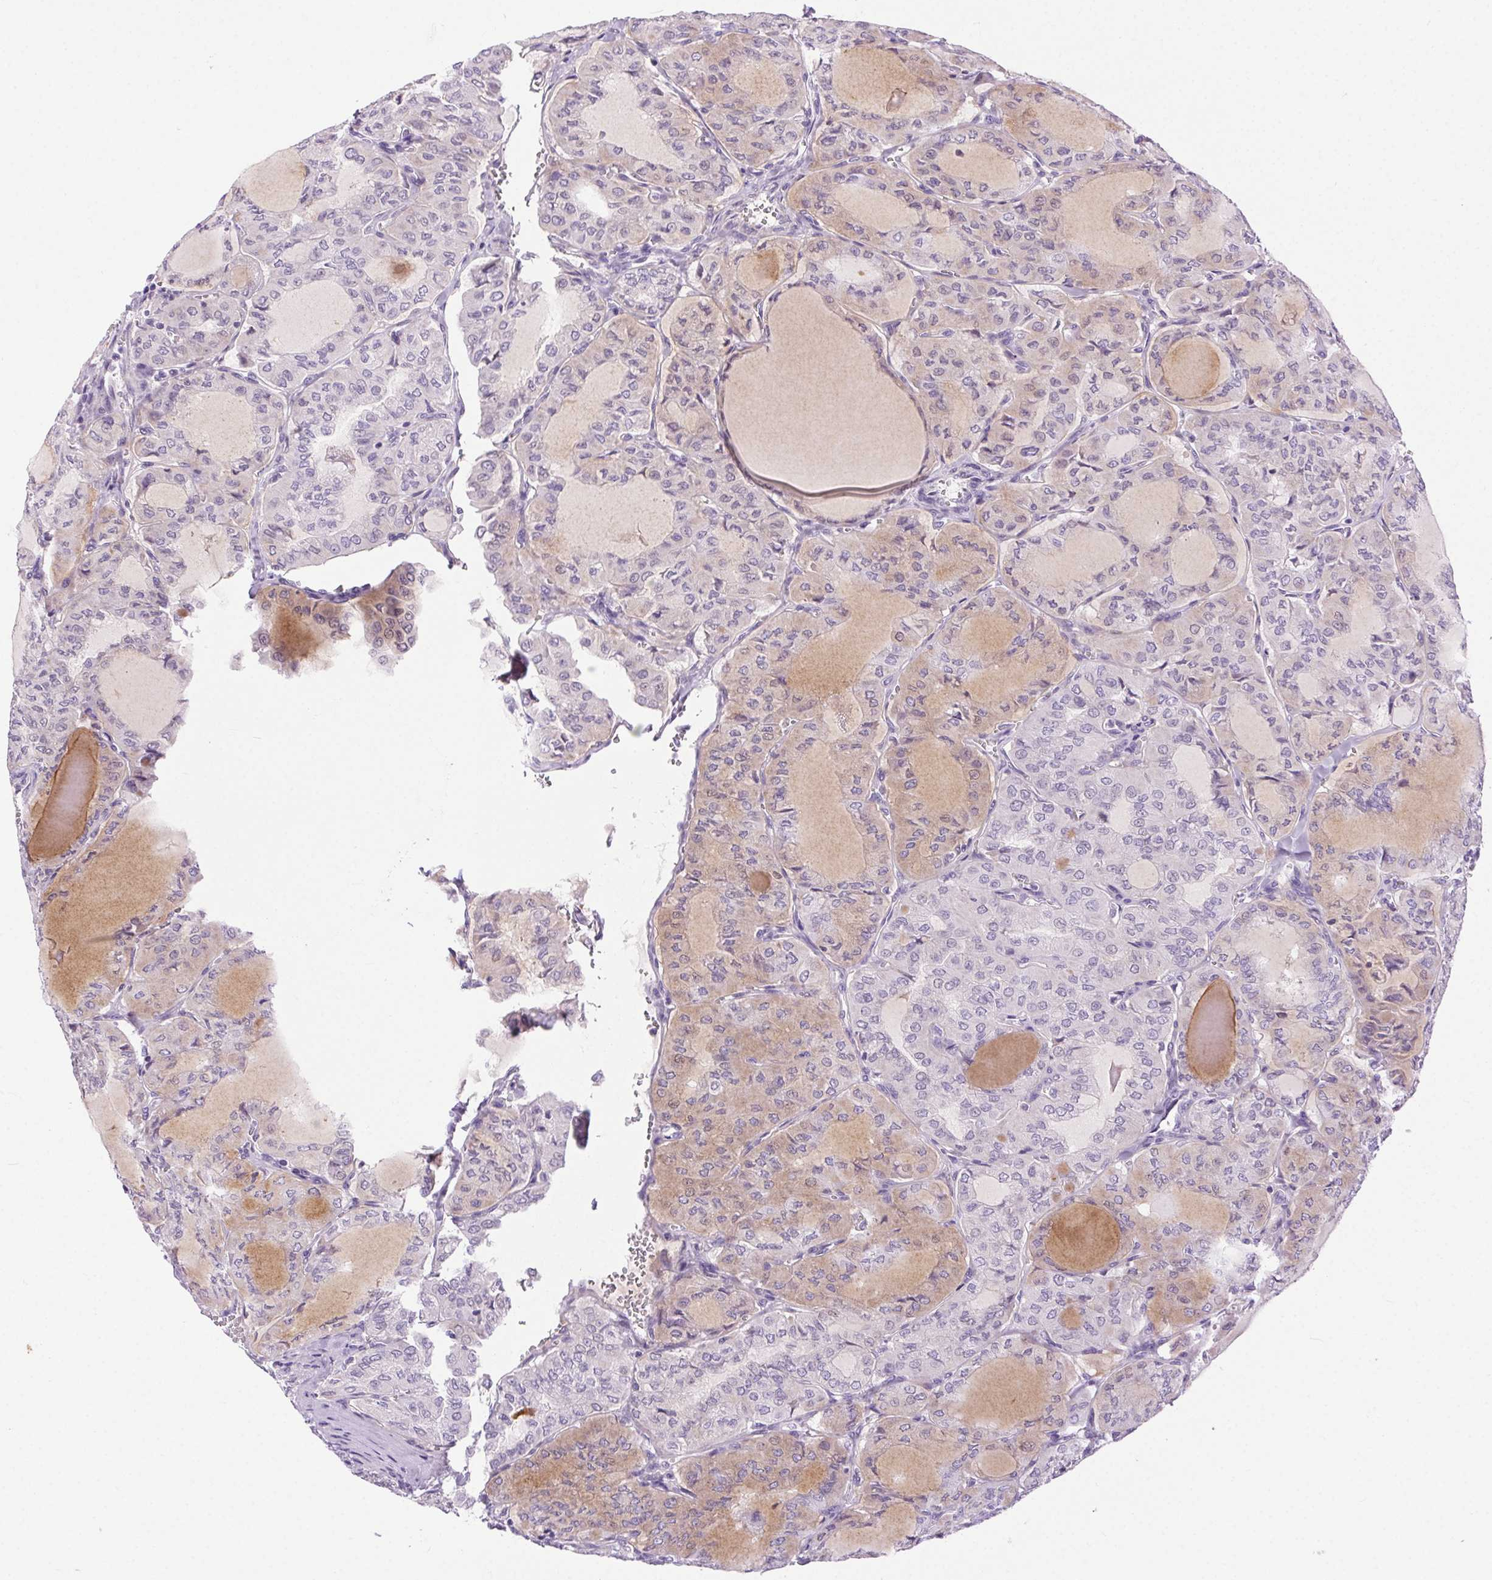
{"staining": {"intensity": "weak", "quantity": "<25%", "location": "cytoplasmic/membranous"}, "tissue": "thyroid cancer", "cell_type": "Tumor cells", "image_type": "cancer", "snomed": [{"axis": "morphology", "description": "Papillary adenocarcinoma, NOS"}, {"axis": "topography", "description": "Thyroid gland"}], "caption": "Immunohistochemistry histopathology image of human thyroid cancer stained for a protein (brown), which shows no expression in tumor cells.", "gene": "SYT11", "patient": {"sex": "male", "age": 20}}